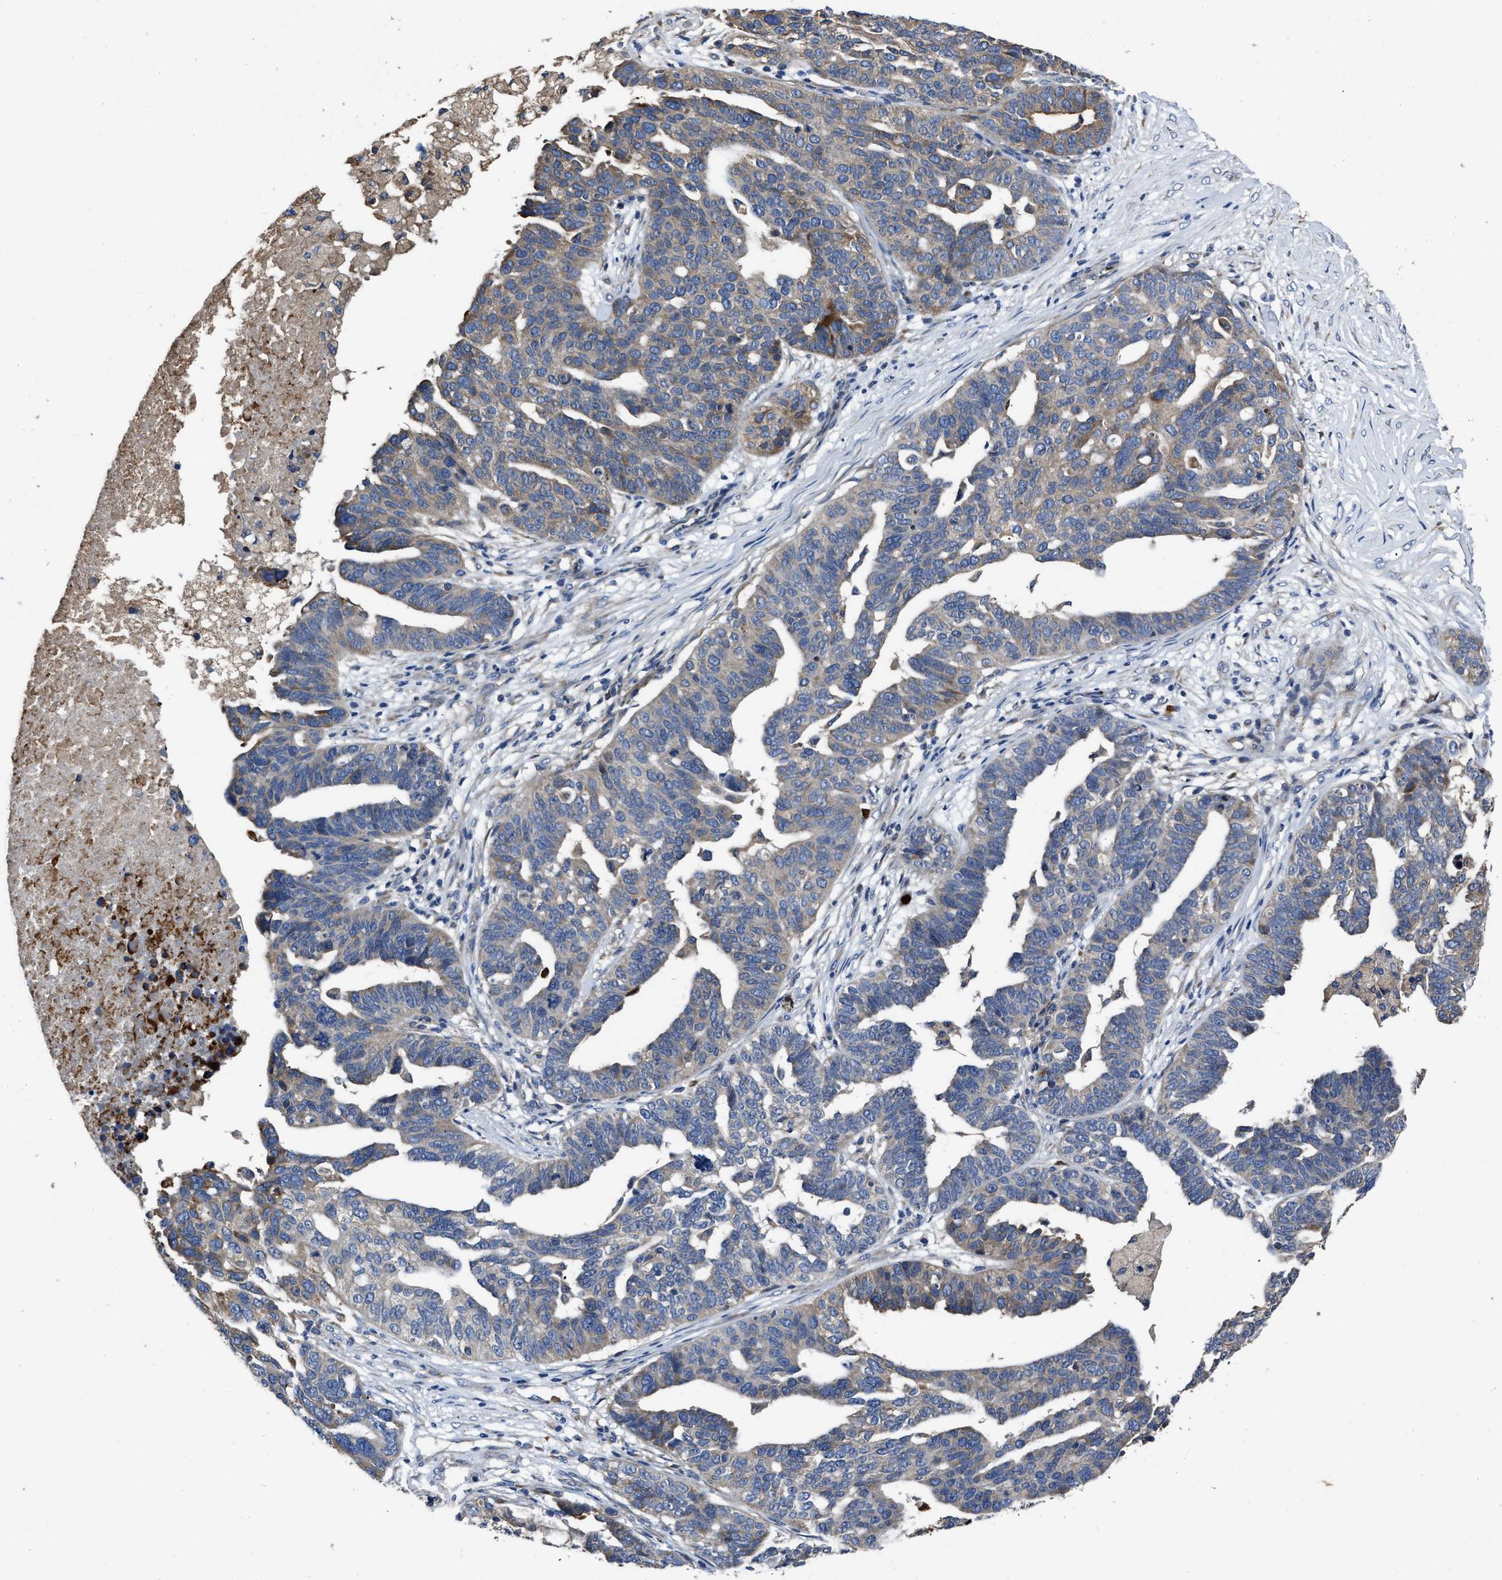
{"staining": {"intensity": "negative", "quantity": "none", "location": "none"}, "tissue": "ovarian cancer", "cell_type": "Tumor cells", "image_type": "cancer", "snomed": [{"axis": "morphology", "description": "Cystadenocarcinoma, serous, NOS"}, {"axis": "topography", "description": "Ovary"}], "caption": "The photomicrograph reveals no staining of tumor cells in ovarian cancer.", "gene": "ANGPT1", "patient": {"sex": "female", "age": 59}}